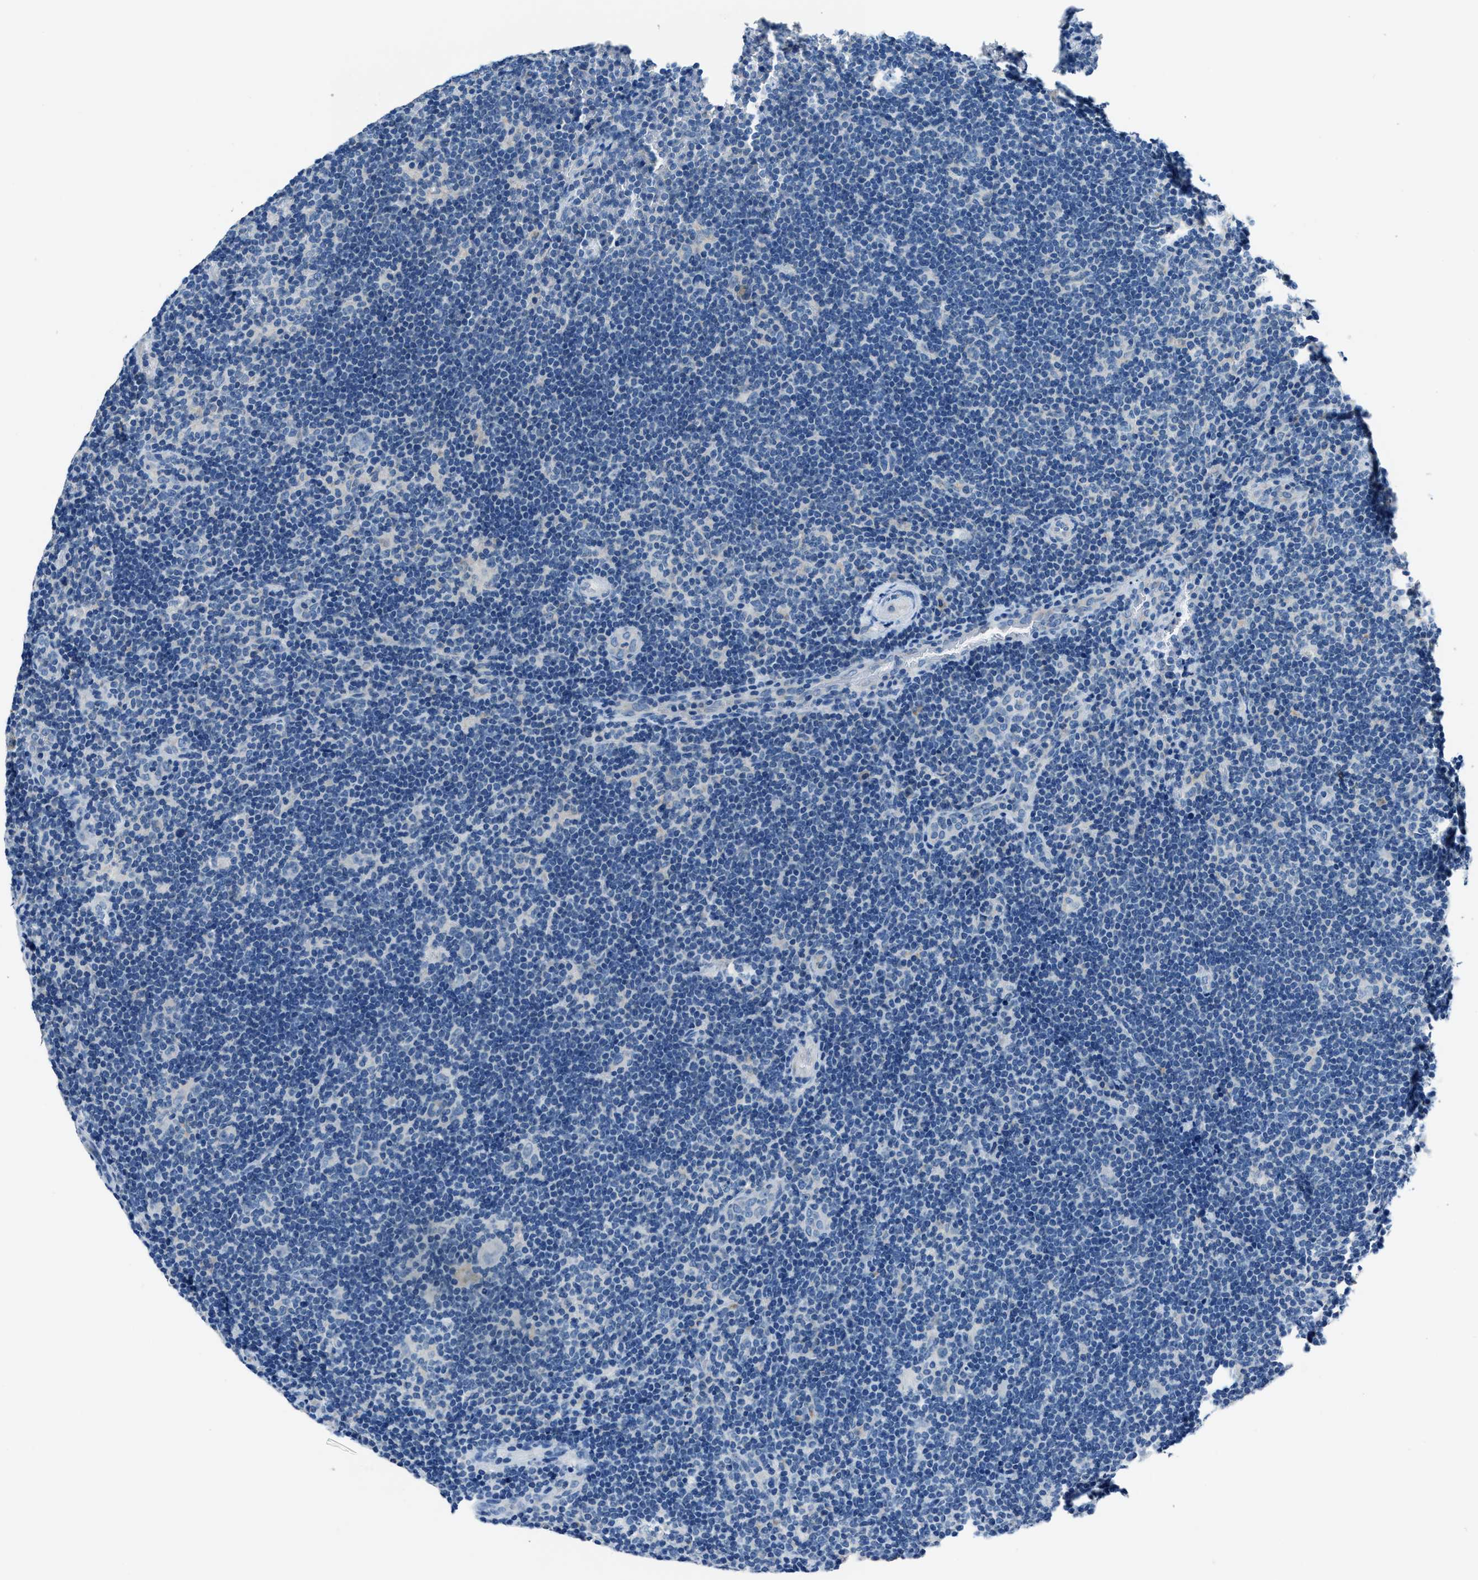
{"staining": {"intensity": "negative", "quantity": "none", "location": "none"}, "tissue": "lymphoma", "cell_type": "Tumor cells", "image_type": "cancer", "snomed": [{"axis": "morphology", "description": "Hodgkin's disease, NOS"}, {"axis": "topography", "description": "Lymph node"}], "caption": "Immunohistochemistry (IHC) histopathology image of human lymphoma stained for a protein (brown), which shows no staining in tumor cells.", "gene": "ADAM2", "patient": {"sex": "female", "age": 57}}